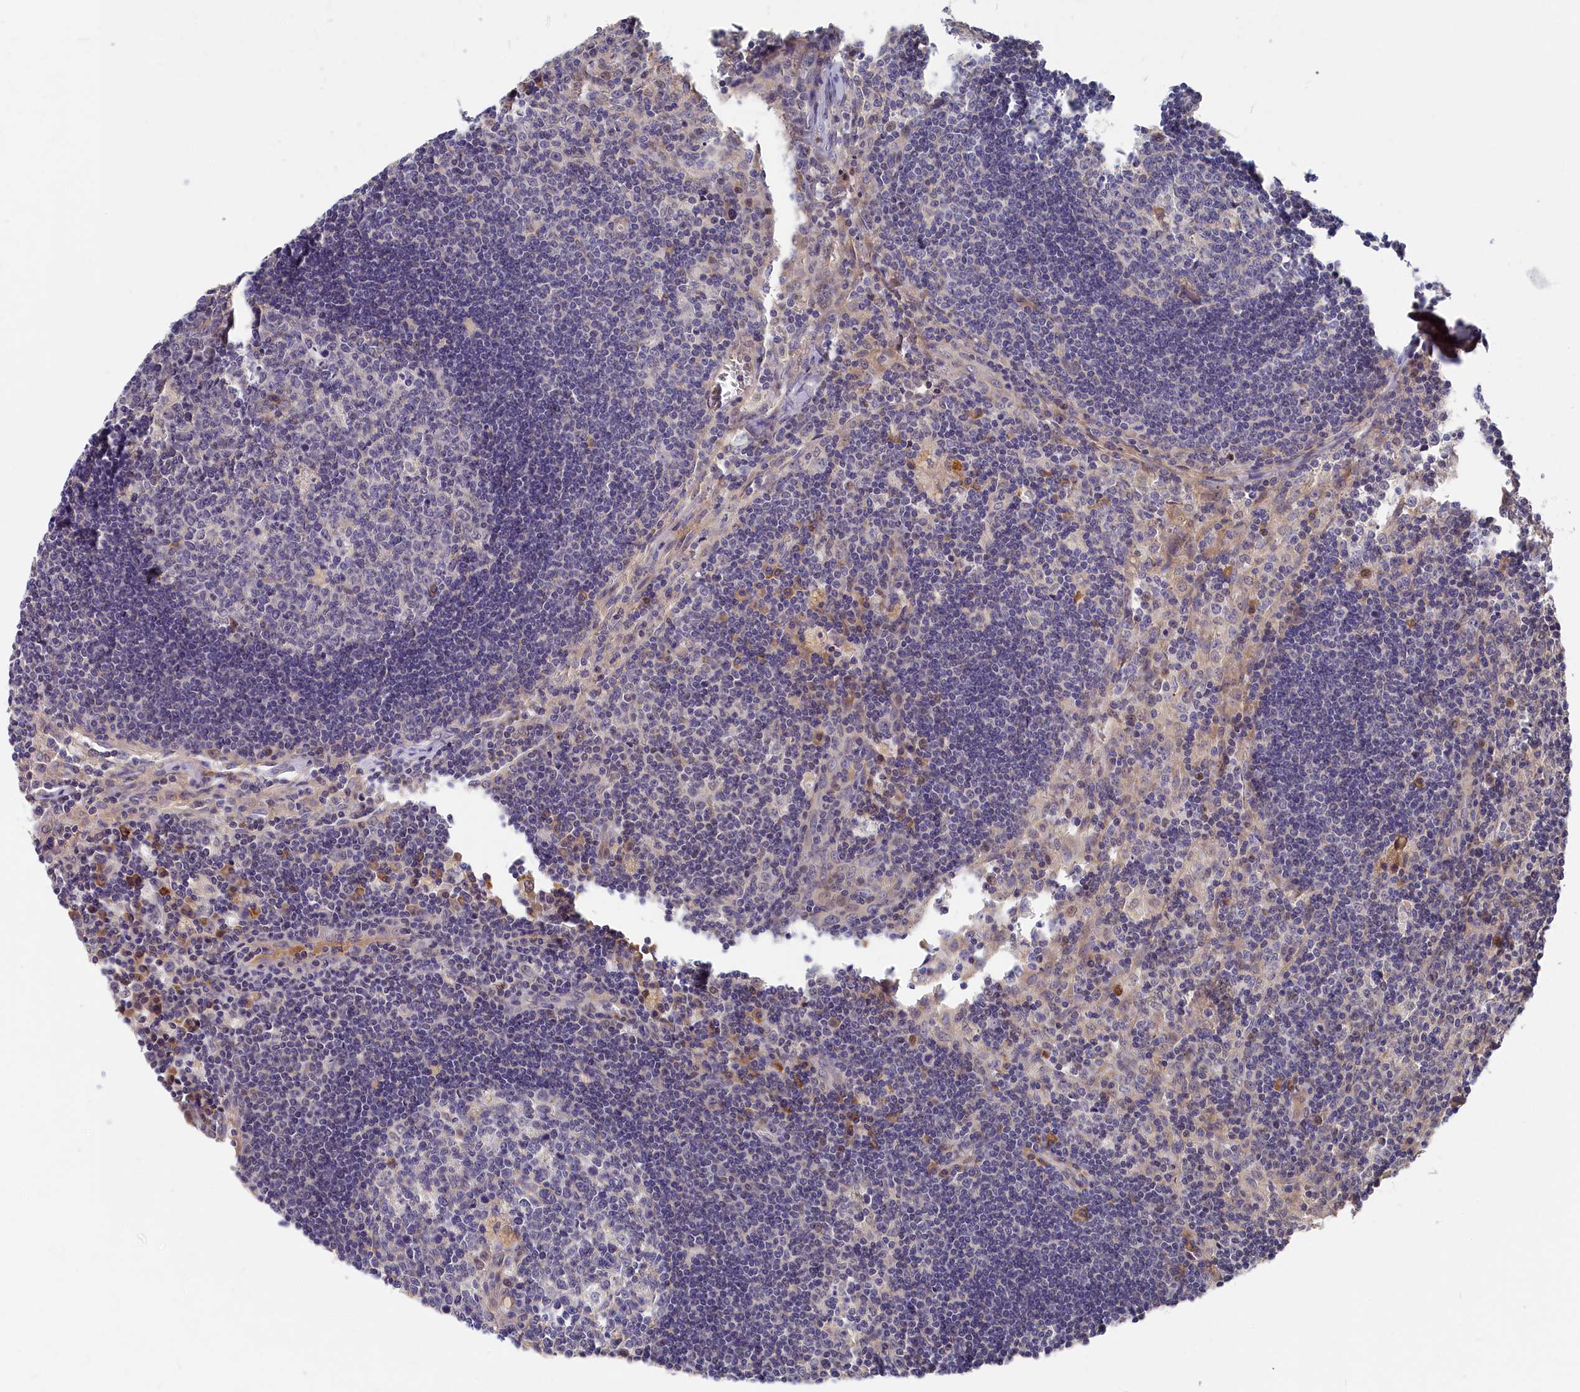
{"staining": {"intensity": "negative", "quantity": "none", "location": "none"}, "tissue": "lymph node", "cell_type": "Germinal center cells", "image_type": "normal", "snomed": [{"axis": "morphology", "description": "Normal tissue, NOS"}, {"axis": "topography", "description": "Lymph node"}], "caption": "Protein analysis of normal lymph node exhibits no significant expression in germinal center cells.", "gene": "CYB5D2", "patient": {"sex": "male", "age": 58}}